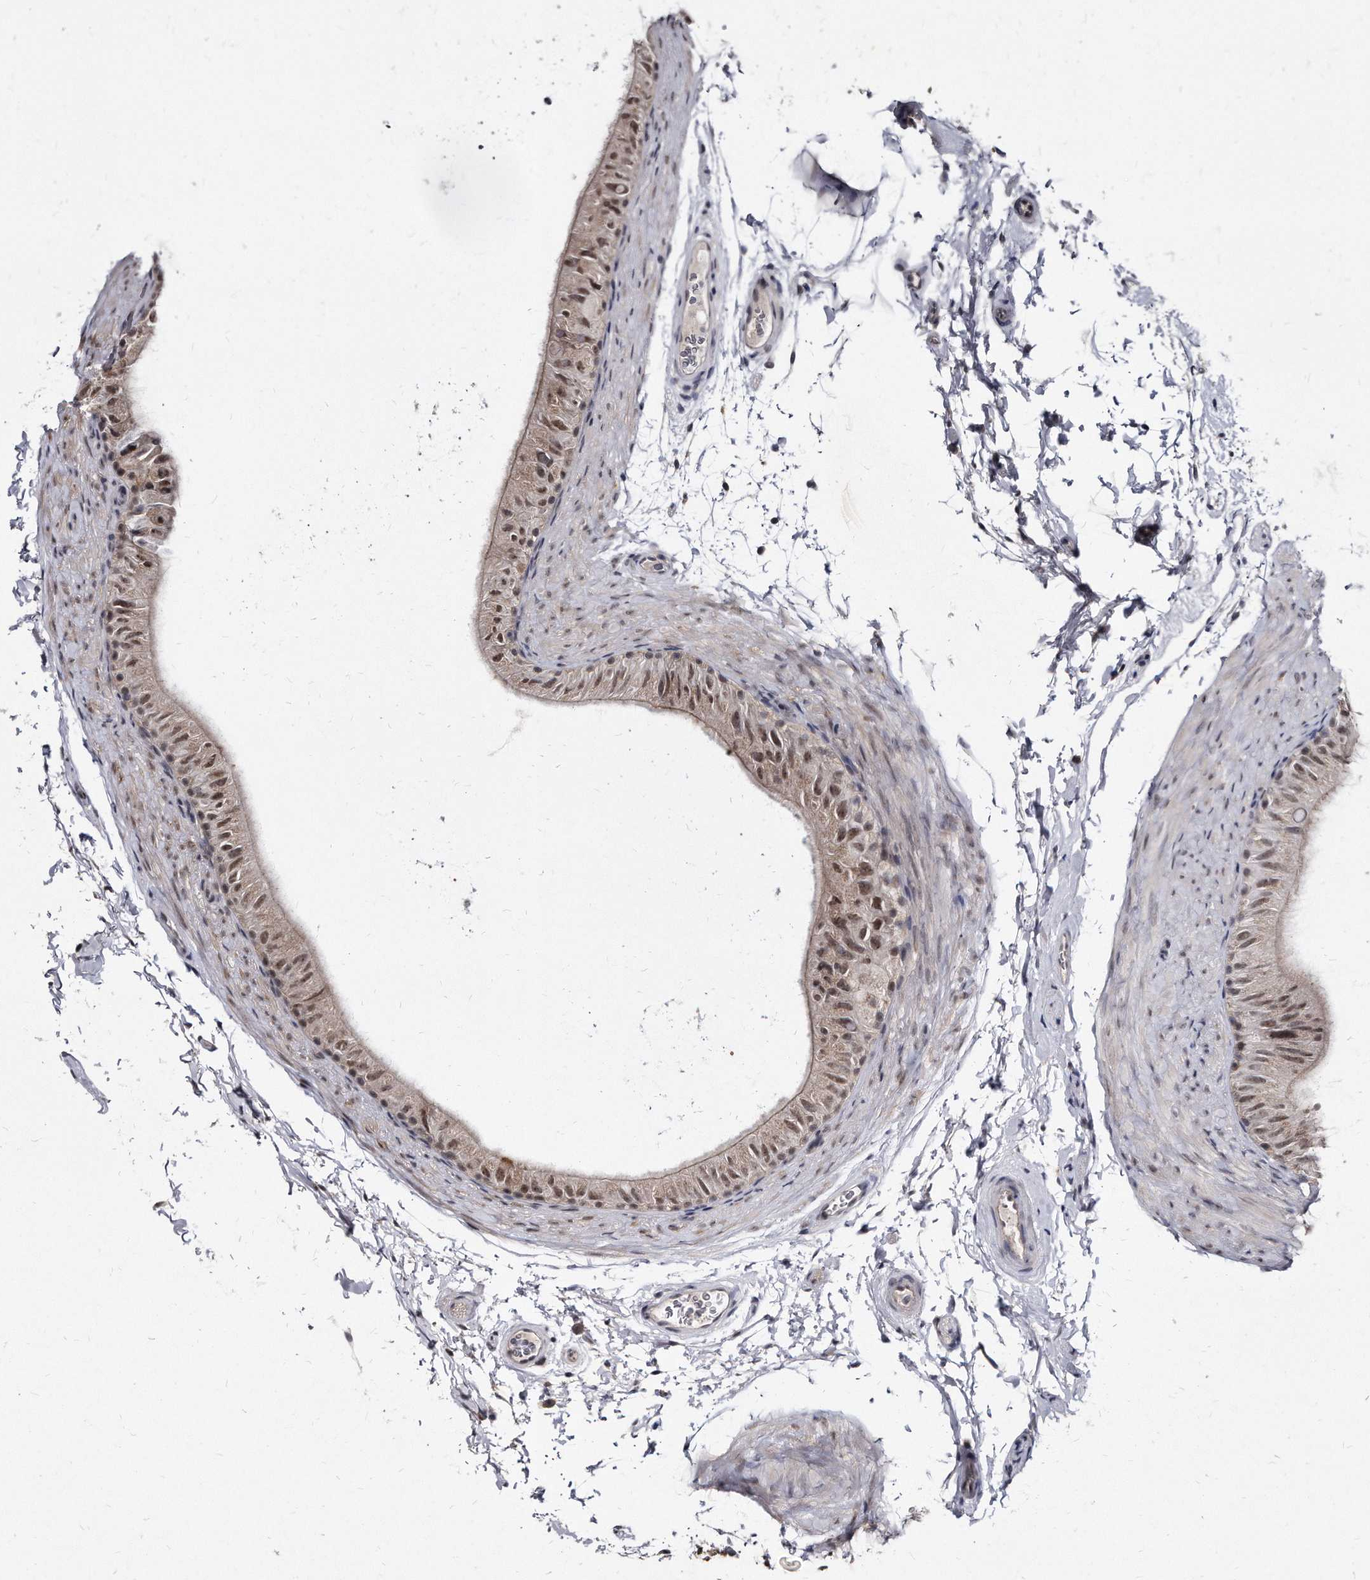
{"staining": {"intensity": "moderate", "quantity": ">75%", "location": "nuclear"}, "tissue": "epididymis", "cell_type": "Glandular cells", "image_type": "normal", "snomed": [{"axis": "morphology", "description": "Normal tissue, NOS"}, {"axis": "topography", "description": "Epididymis"}], "caption": "A brown stain highlights moderate nuclear positivity of a protein in glandular cells of benign epididymis.", "gene": "KLHDC3", "patient": {"sex": "male", "age": 49}}